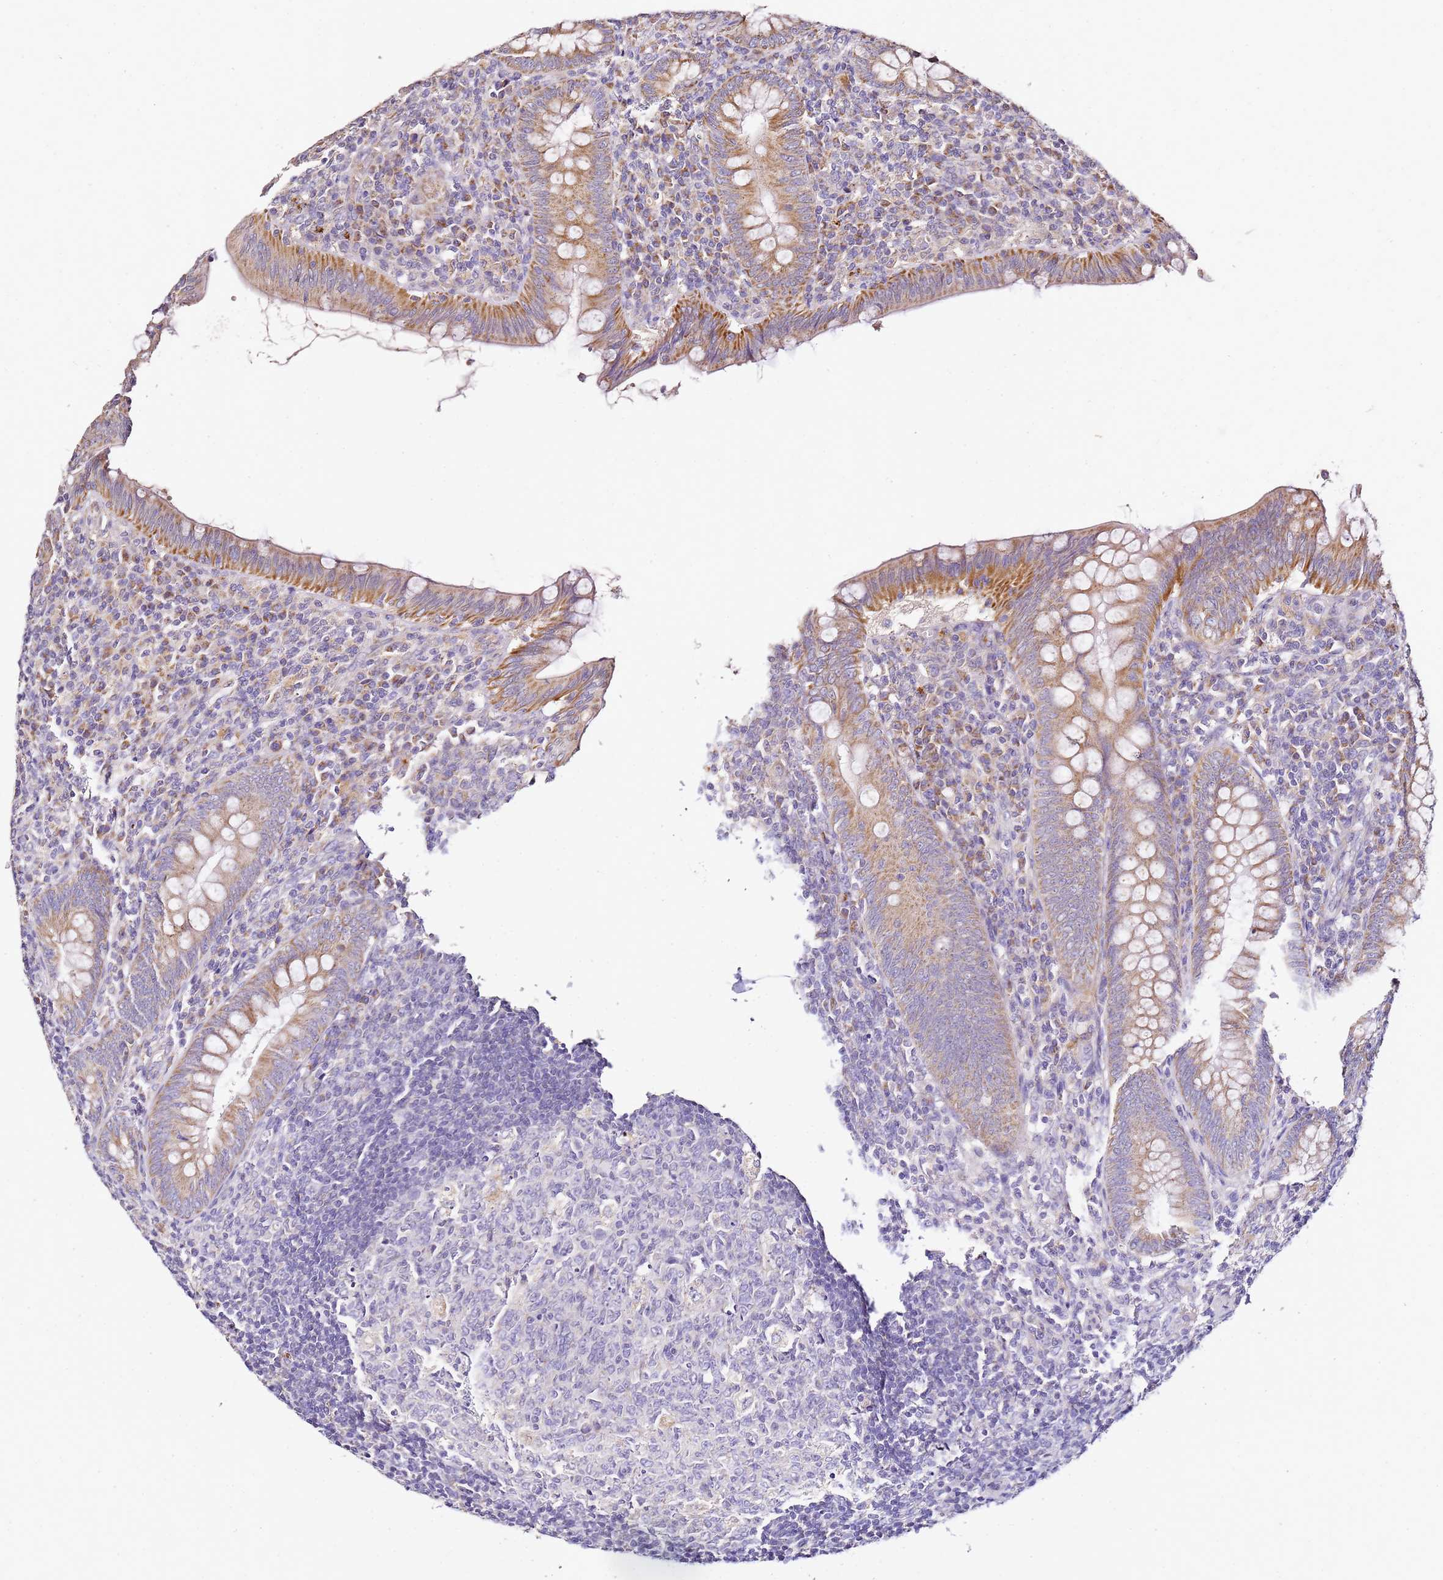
{"staining": {"intensity": "moderate", "quantity": ">75%", "location": "cytoplasmic/membranous"}, "tissue": "appendix", "cell_type": "Glandular cells", "image_type": "normal", "snomed": [{"axis": "morphology", "description": "Normal tissue, NOS"}, {"axis": "topography", "description": "Appendix"}], "caption": "Glandular cells show moderate cytoplasmic/membranous staining in approximately >75% of cells in unremarkable appendix. (IHC, brightfield microscopy, high magnification).", "gene": "OR2B11", "patient": {"sex": "male", "age": 14}}